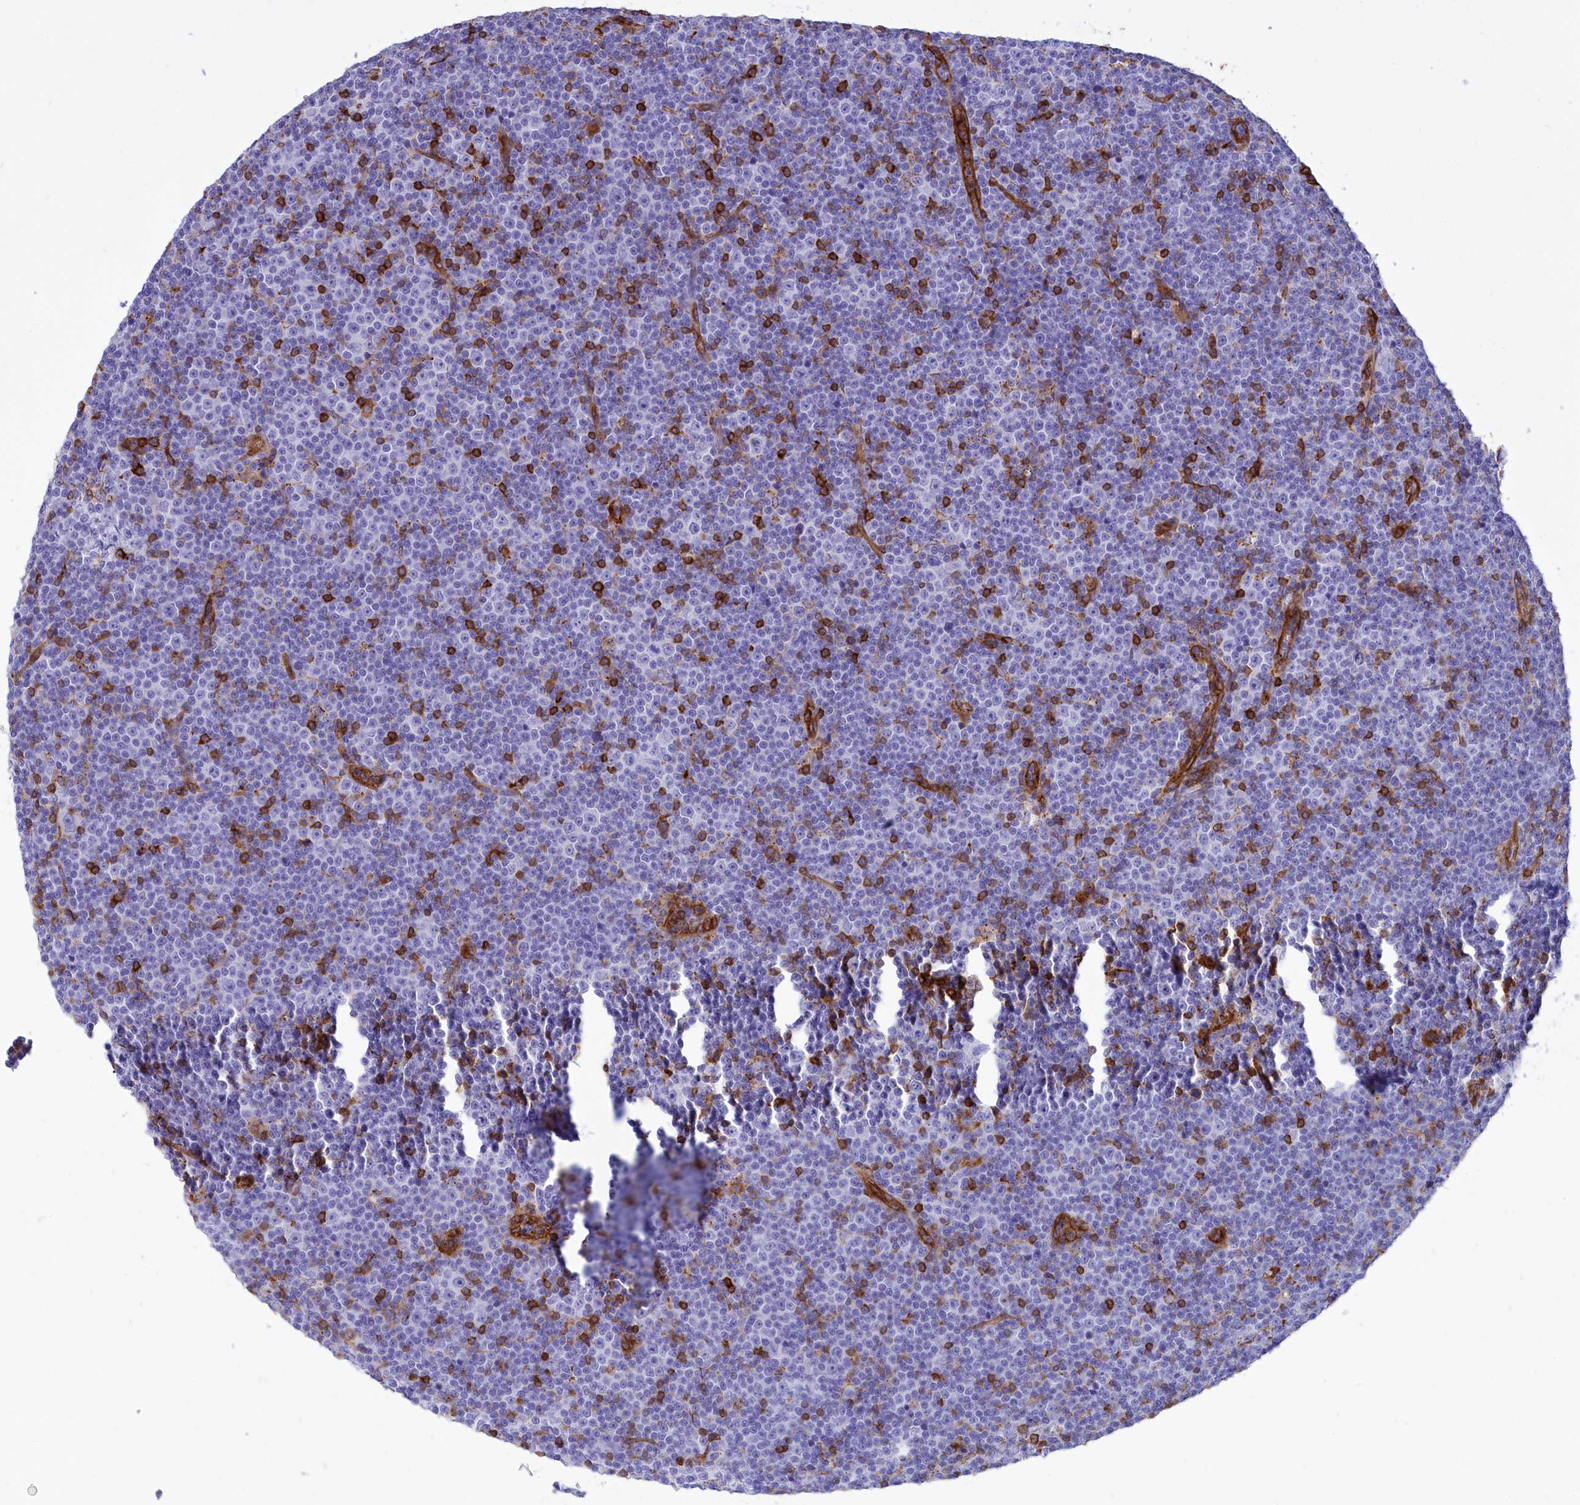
{"staining": {"intensity": "negative", "quantity": "none", "location": "none"}, "tissue": "lymphoma", "cell_type": "Tumor cells", "image_type": "cancer", "snomed": [{"axis": "morphology", "description": "Malignant lymphoma, non-Hodgkin's type, Low grade"}, {"axis": "topography", "description": "Lymph node"}], "caption": "A photomicrograph of human lymphoma is negative for staining in tumor cells.", "gene": "SEPTIN9", "patient": {"sex": "female", "age": 67}}